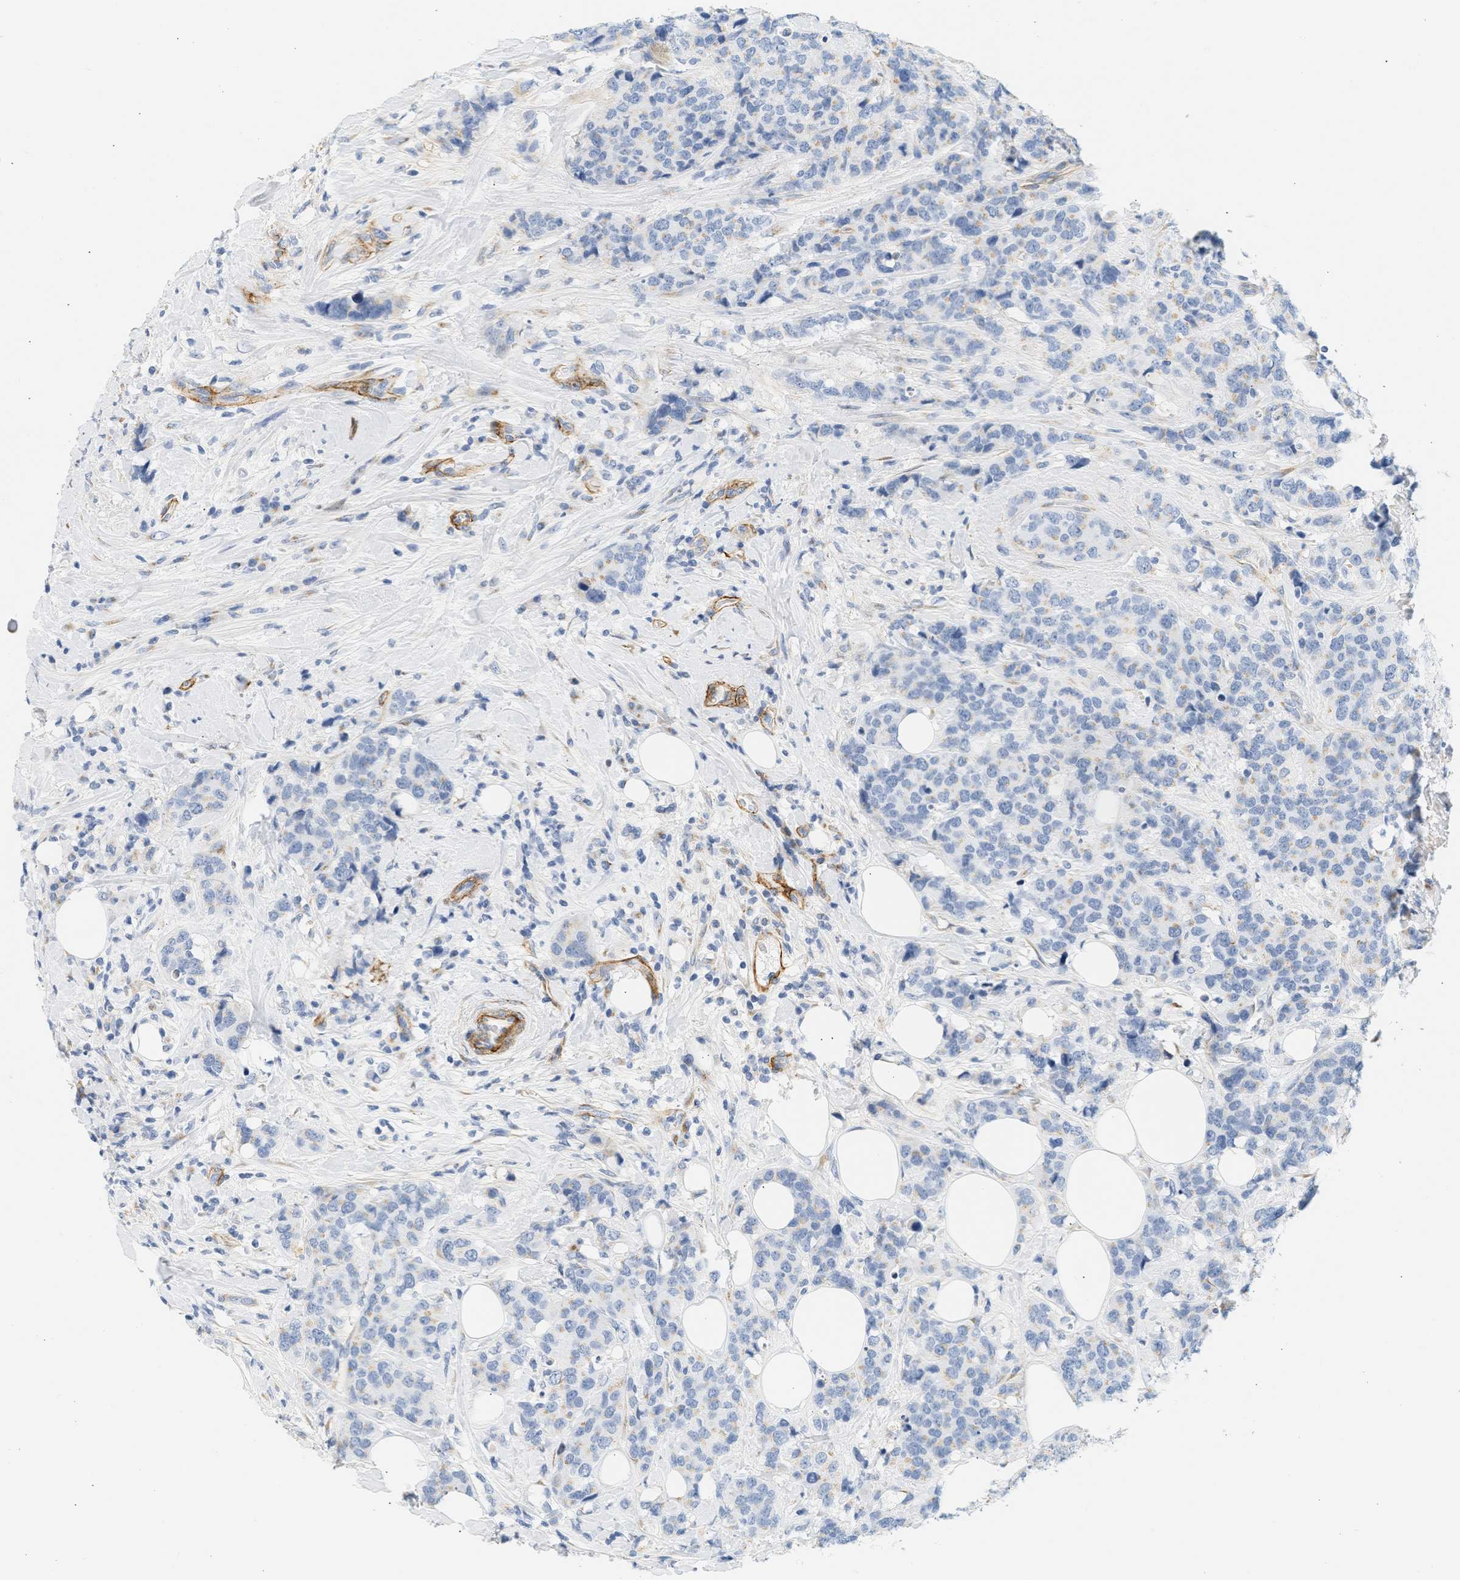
{"staining": {"intensity": "negative", "quantity": "none", "location": "none"}, "tissue": "breast cancer", "cell_type": "Tumor cells", "image_type": "cancer", "snomed": [{"axis": "morphology", "description": "Lobular carcinoma"}, {"axis": "topography", "description": "Breast"}], "caption": "Histopathology image shows no protein staining in tumor cells of breast cancer (lobular carcinoma) tissue. (DAB immunohistochemistry (IHC) visualized using brightfield microscopy, high magnification).", "gene": "SLC30A7", "patient": {"sex": "female", "age": 59}}